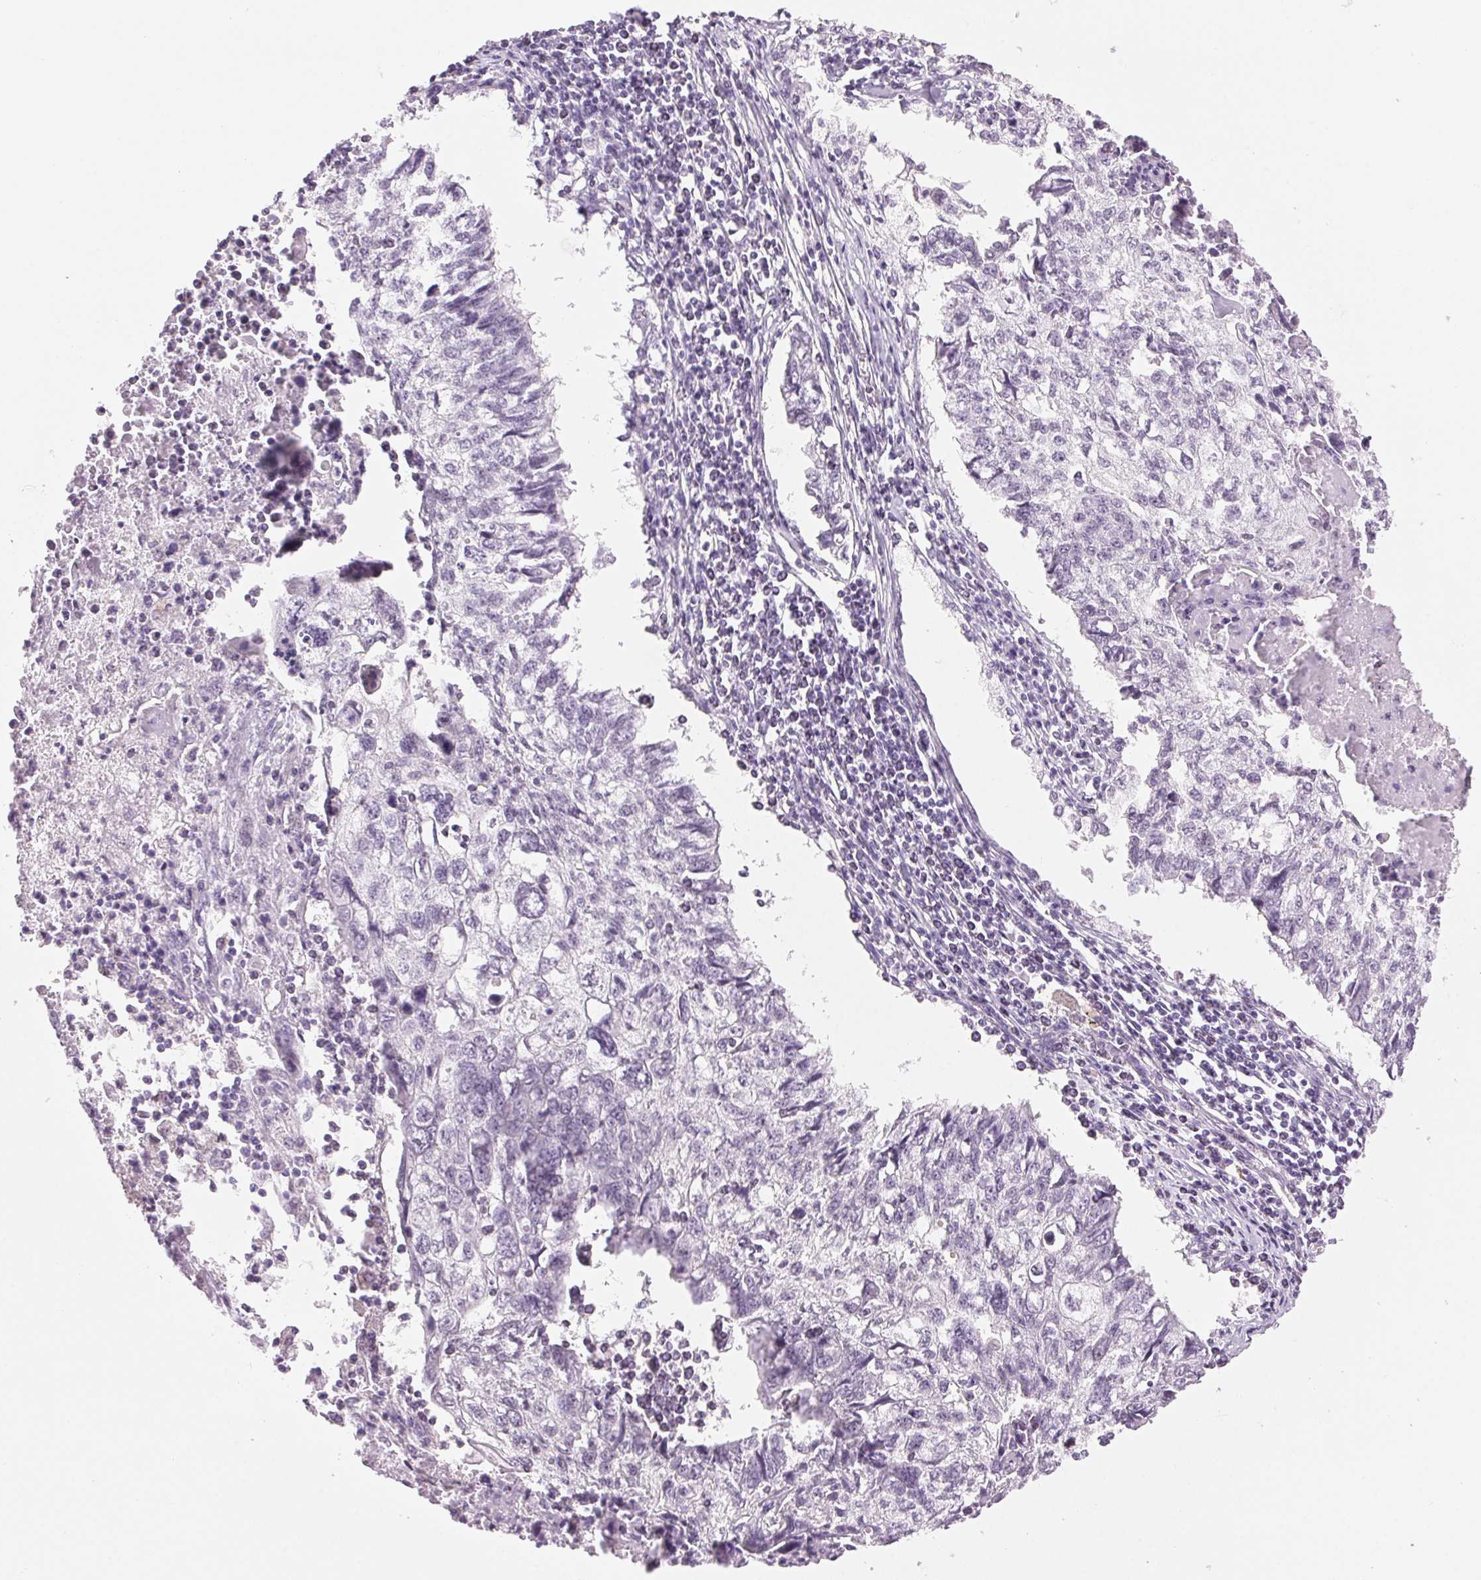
{"staining": {"intensity": "negative", "quantity": "none", "location": "none"}, "tissue": "lung cancer", "cell_type": "Tumor cells", "image_type": "cancer", "snomed": [{"axis": "morphology", "description": "Normal morphology"}, {"axis": "morphology", "description": "Aneuploidy"}, {"axis": "morphology", "description": "Squamous cell carcinoma, NOS"}, {"axis": "topography", "description": "Lymph node"}, {"axis": "topography", "description": "Lung"}], "caption": "Tumor cells show no significant staining in lung cancer (aneuploidy). Brightfield microscopy of immunohistochemistry (IHC) stained with DAB (brown) and hematoxylin (blue), captured at high magnification.", "gene": "MPO", "patient": {"sex": "female", "age": 76}}